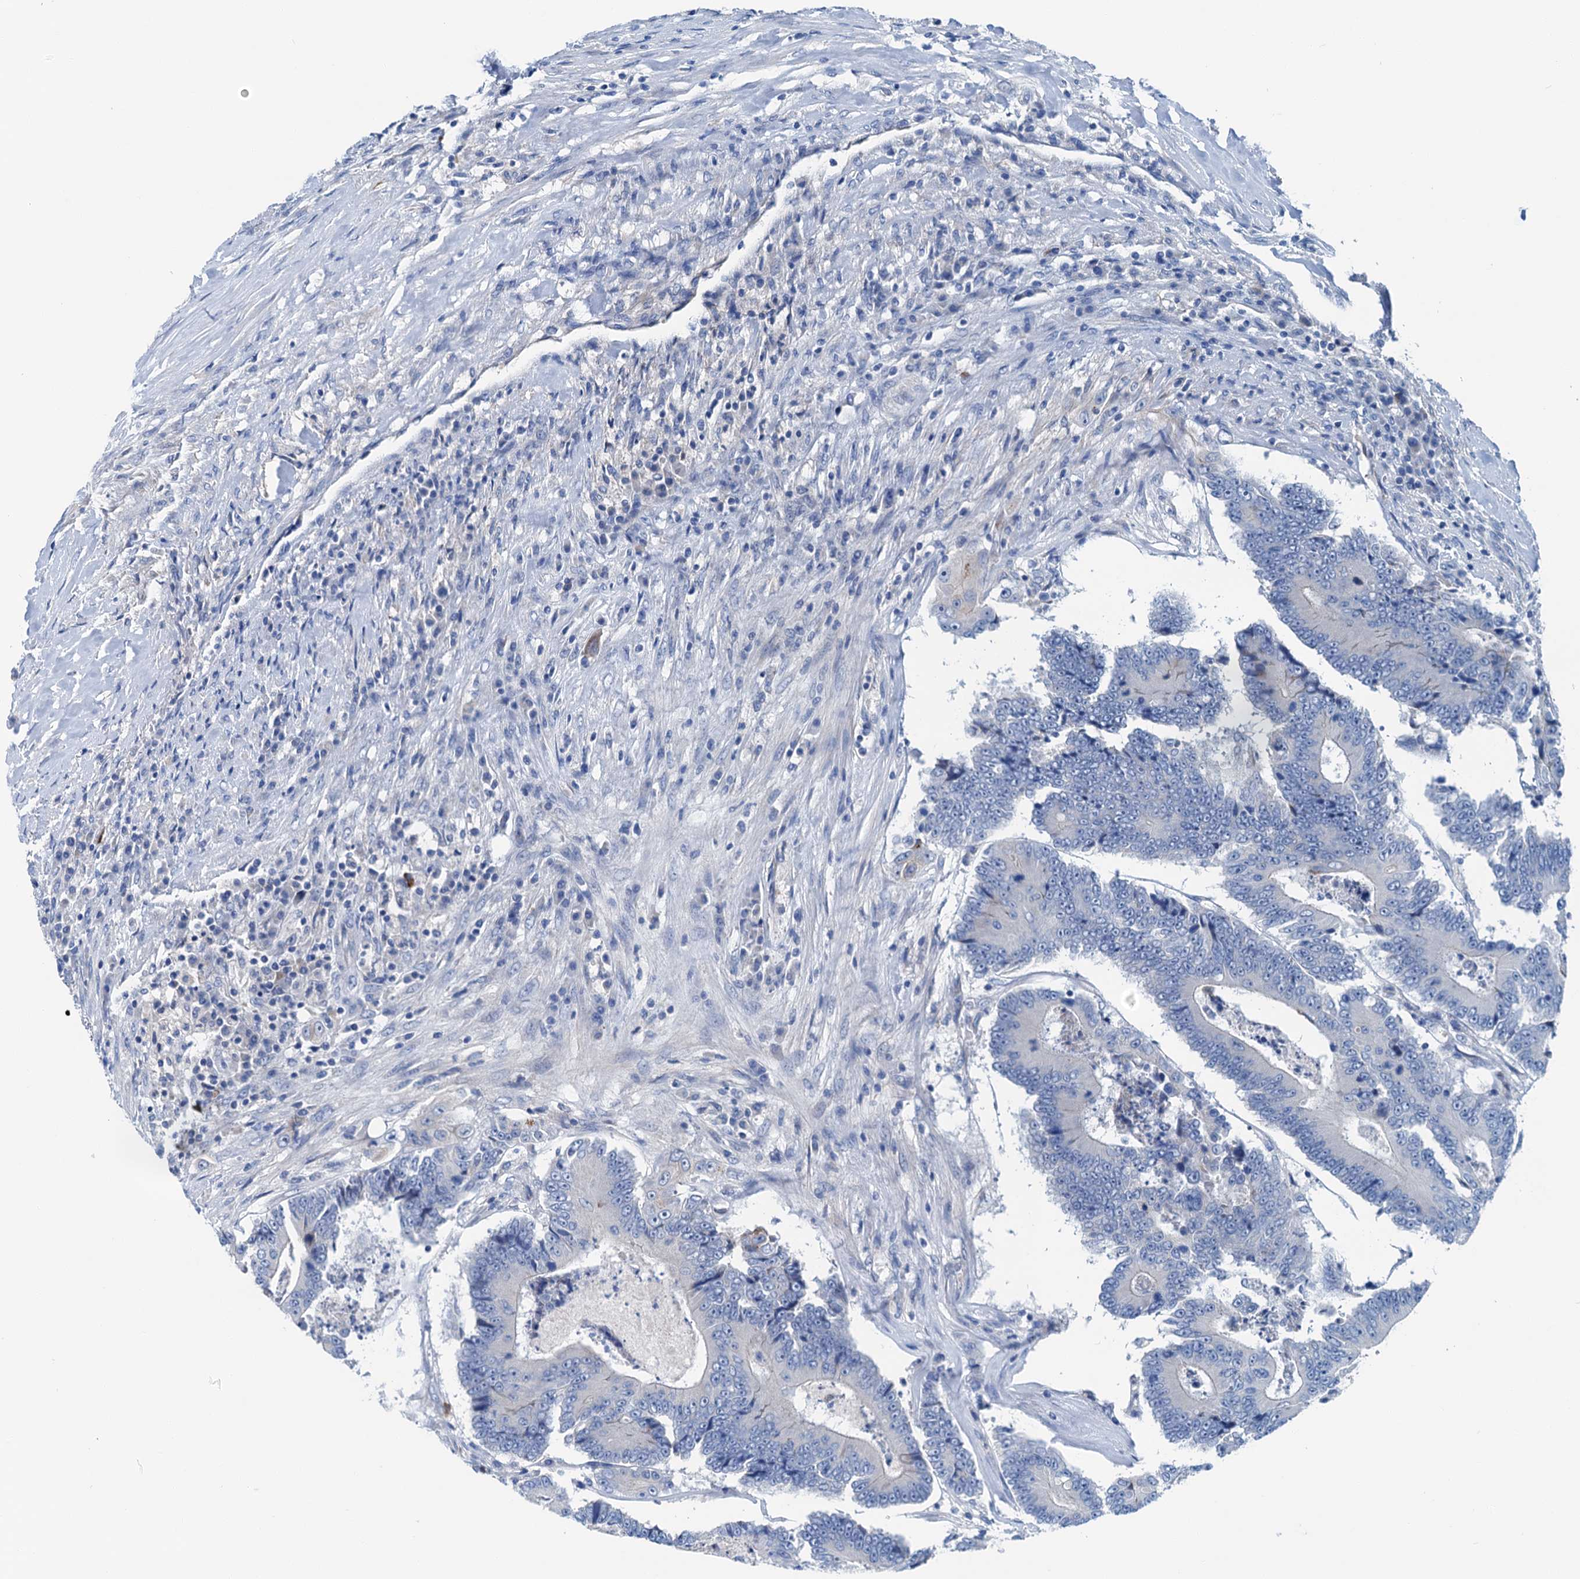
{"staining": {"intensity": "negative", "quantity": "none", "location": "none"}, "tissue": "colorectal cancer", "cell_type": "Tumor cells", "image_type": "cancer", "snomed": [{"axis": "morphology", "description": "Adenocarcinoma, NOS"}, {"axis": "topography", "description": "Colon"}], "caption": "The histopathology image displays no significant positivity in tumor cells of colorectal adenocarcinoma.", "gene": "KNDC1", "patient": {"sex": "male", "age": 83}}